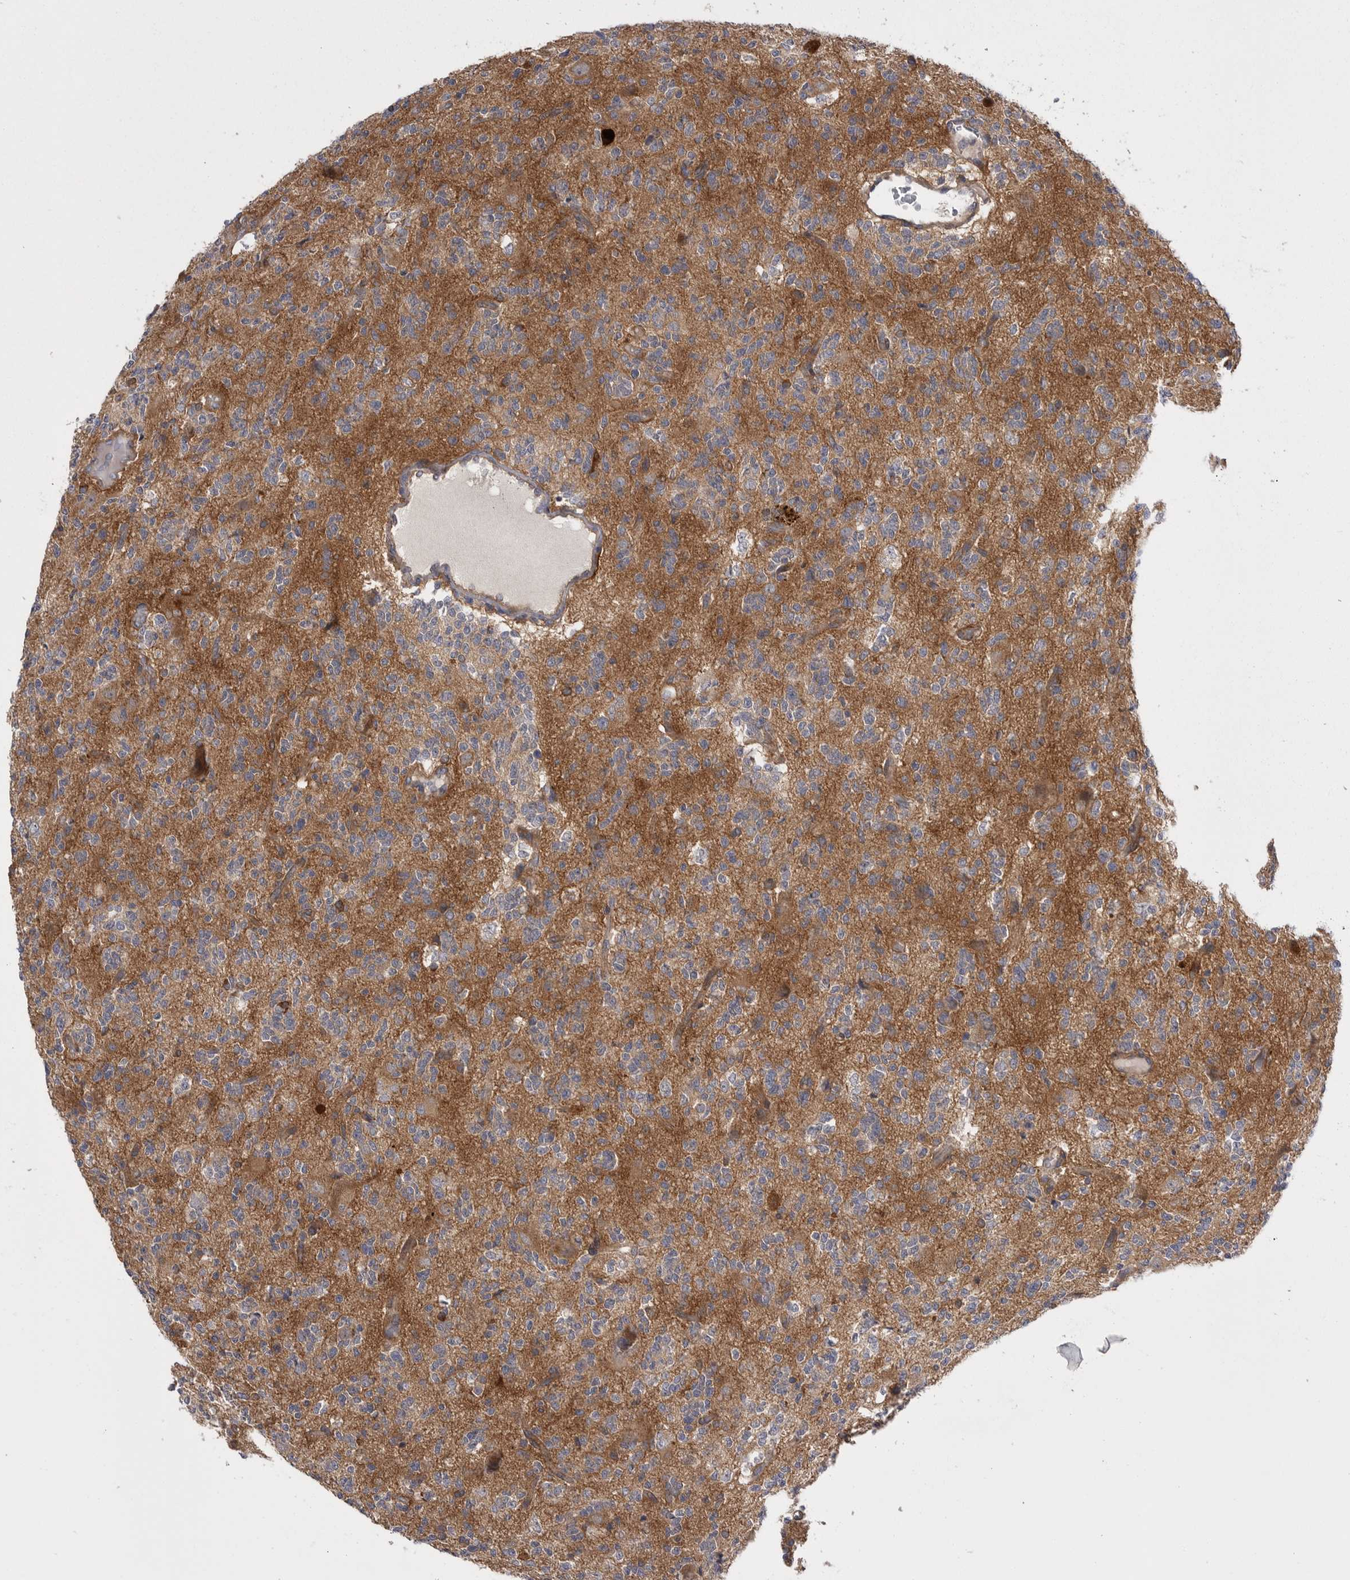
{"staining": {"intensity": "weak", "quantity": "<25%", "location": "cytoplasmic/membranous"}, "tissue": "glioma", "cell_type": "Tumor cells", "image_type": "cancer", "snomed": [{"axis": "morphology", "description": "Glioma, malignant, High grade"}, {"axis": "topography", "description": "Brain"}], "caption": "Immunohistochemical staining of human glioma reveals no significant positivity in tumor cells.", "gene": "OSBPL9", "patient": {"sex": "female", "age": 62}}